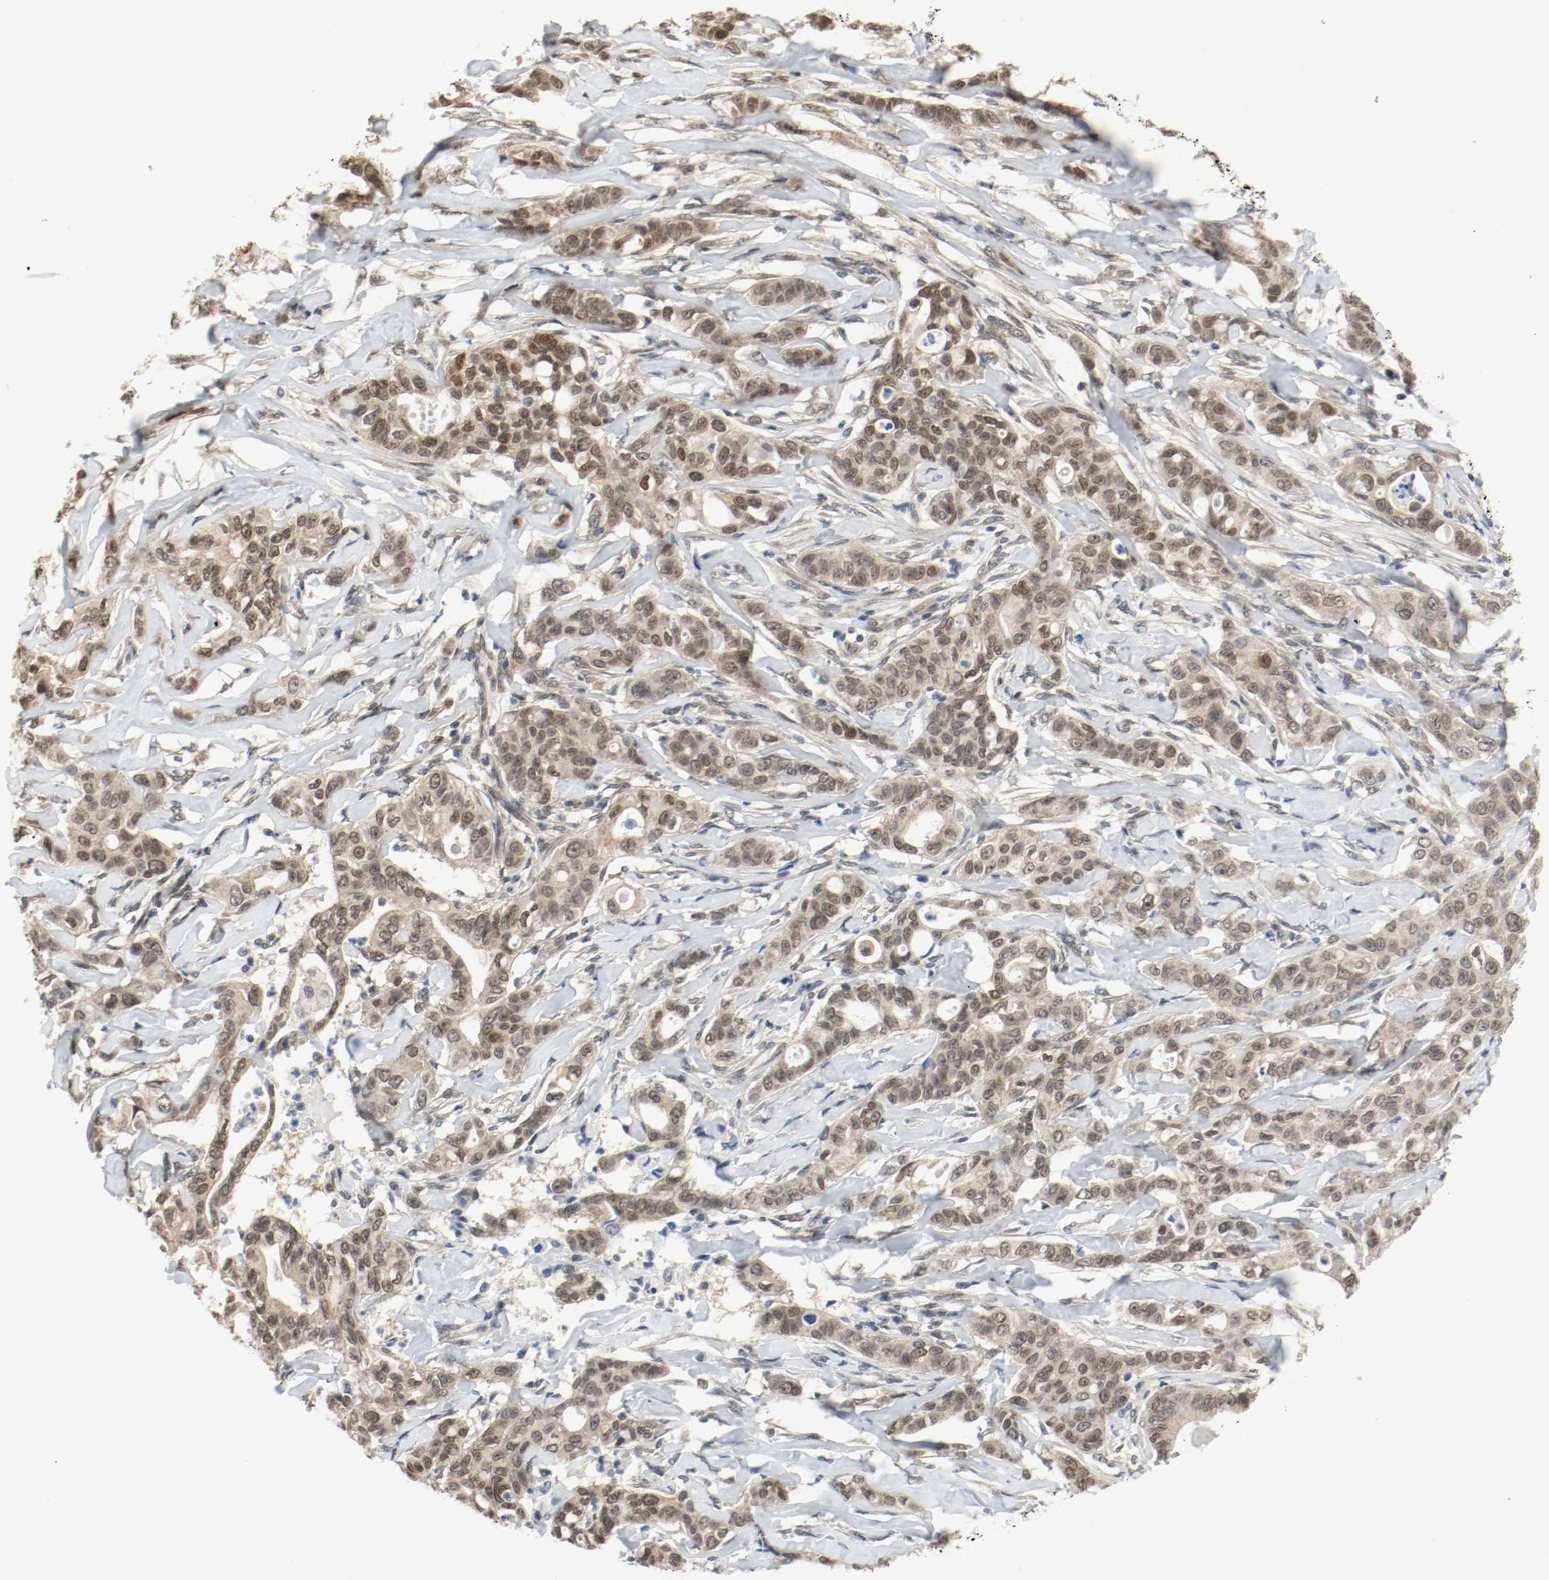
{"staining": {"intensity": "moderate", "quantity": ">75%", "location": "cytoplasmic/membranous,nuclear"}, "tissue": "liver cancer", "cell_type": "Tumor cells", "image_type": "cancer", "snomed": [{"axis": "morphology", "description": "Cholangiocarcinoma"}, {"axis": "topography", "description": "Liver"}], "caption": "A brown stain labels moderate cytoplasmic/membranous and nuclear expression of a protein in liver cancer tumor cells.", "gene": "PPME1", "patient": {"sex": "female", "age": 67}}